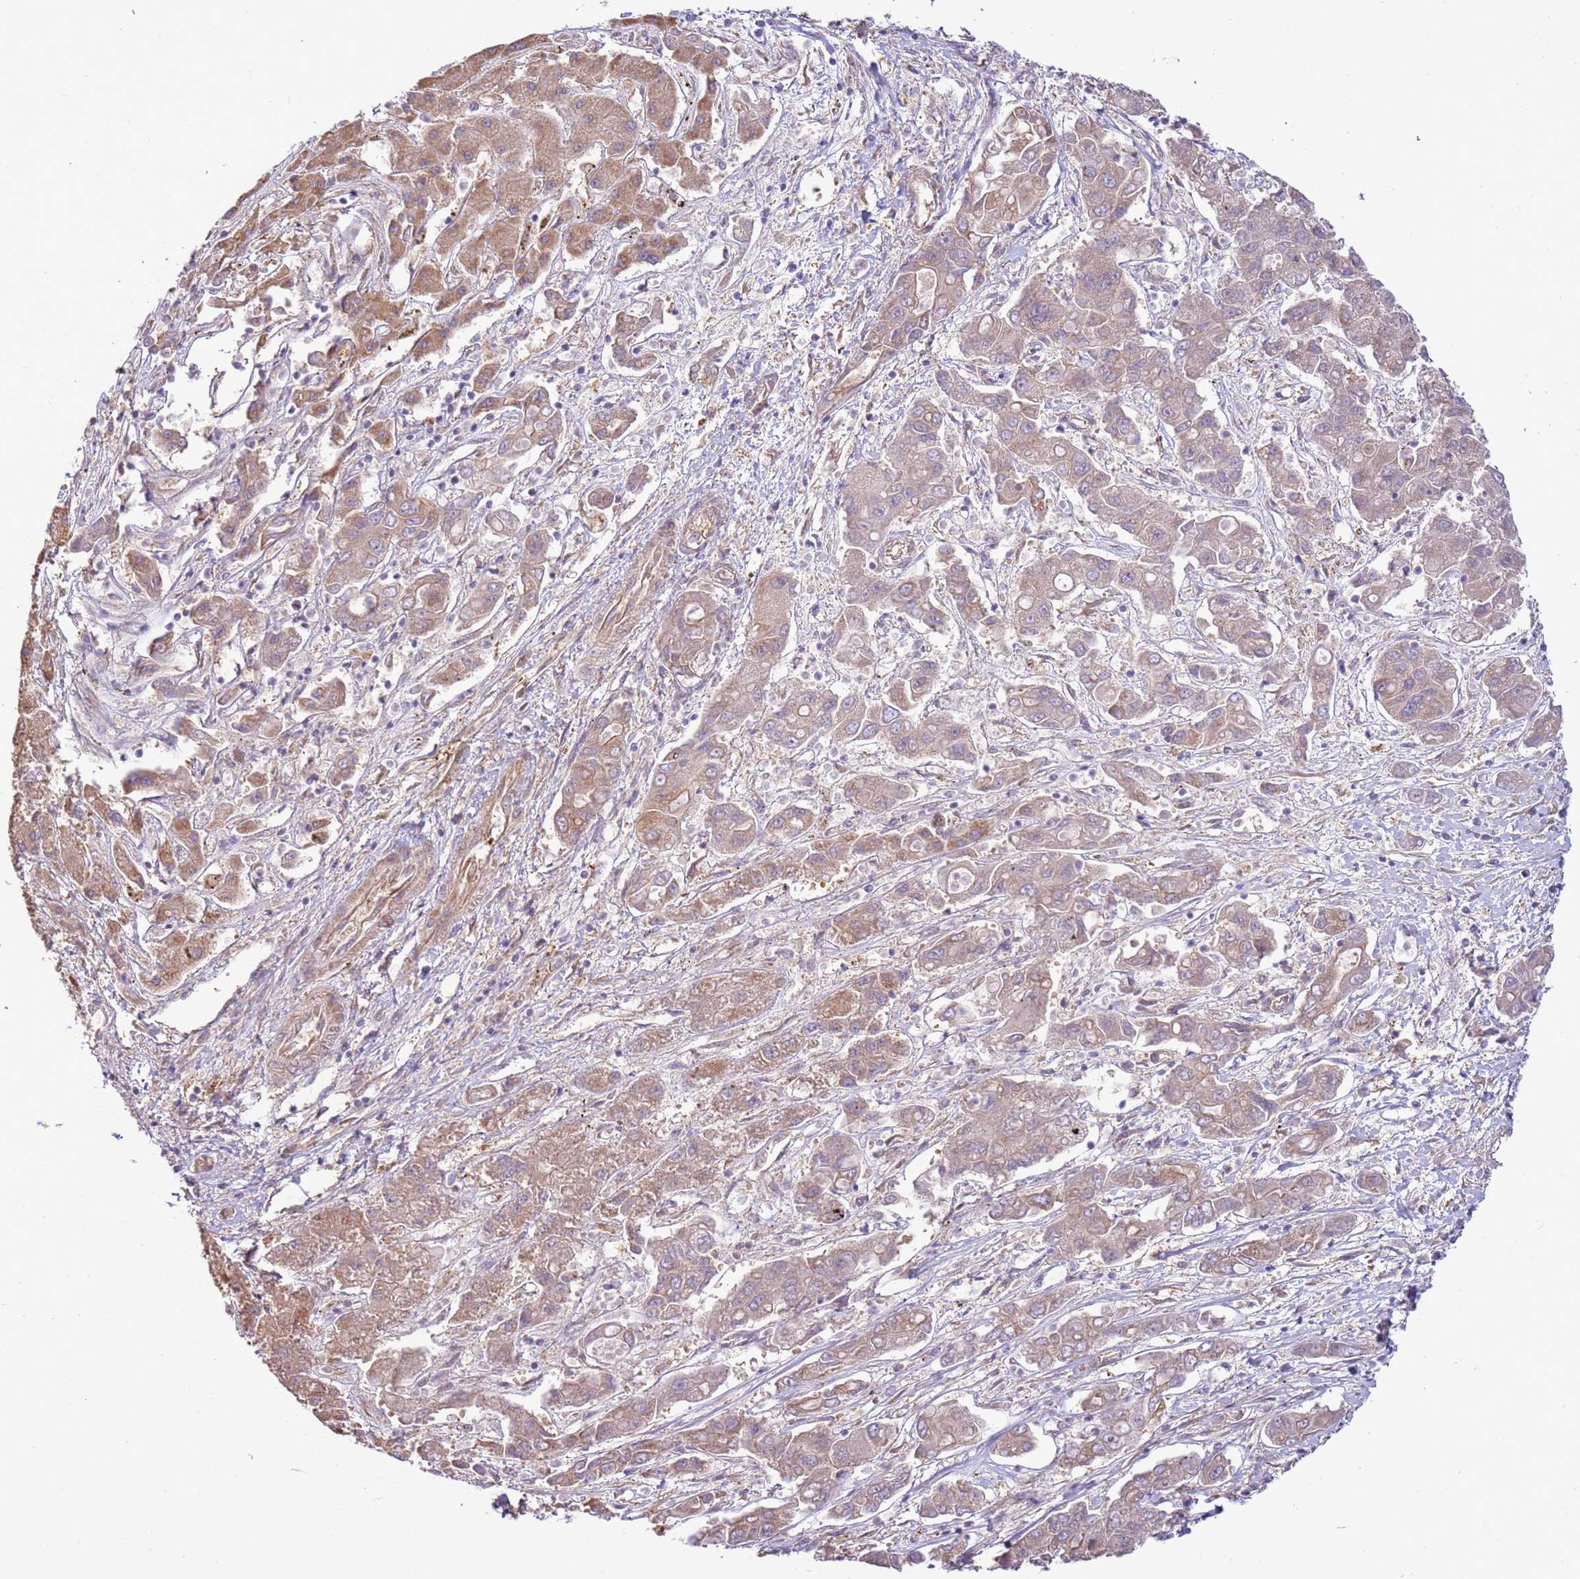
{"staining": {"intensity": "moderate", "quantity": "<25%", "location": "cytoplasmic/membranous"}, "tissue": "liver cancer", "cell_type": "Tumor cells", "image_type": "cancer", "snomed": [{"axis": "morphology", "description": "Cholangiocarcinoma"}, {"axis": "topography", "description": "Liver"}], "caption": "The immunohistochemical stain labels moderate cytoplasmic/membranous expression in tumor cells of cholangiocarcinoma (liver) tissue. The protein is stained brown, and the nuclei are stained in blue (DAB IHC with brightfield microscopy, high magnification).", "gene": "SCARA3", "patient": {"sex": "male", "age": 67}}